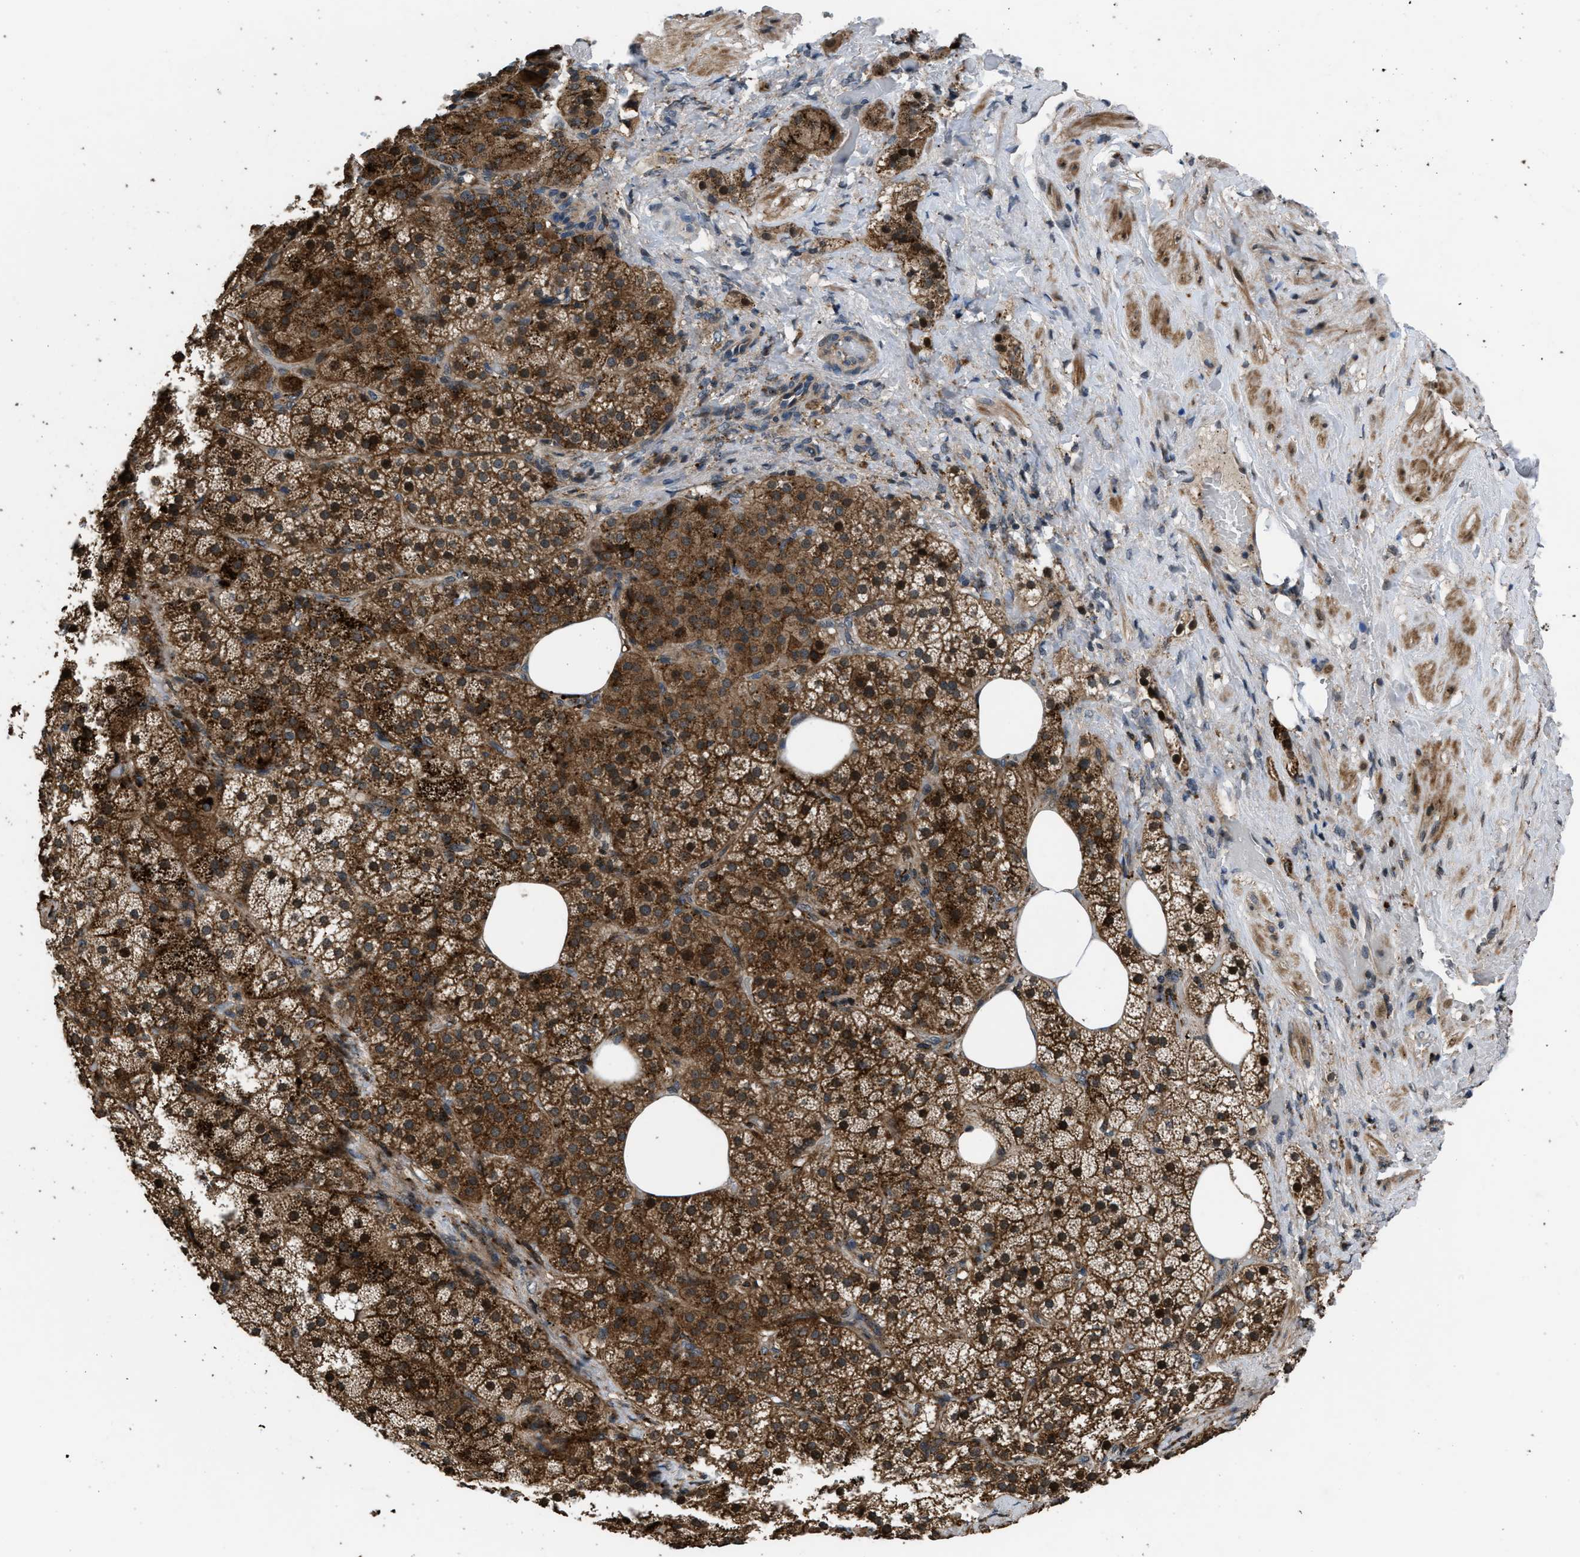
{"staining": {"intensity": "strong", "quantity": ">75%", "location": "cytoplasmic/membranous"}, "tissue": "adrenal gland", "cell_type": "Glandular cells", "image_type": "normal", "snomed": [{"axis": "morphology", "description": "Normal tissue, NOS"}, {"axis": "topography", "description": "Adrenal gland"}], "caption": "Strong cytoplasmic/membranous protein expression is seen in approximately >75% of glandular cells in adrenal gland.", "gene": "CTBS", "patient": {"sex": "female", "age": 59}}